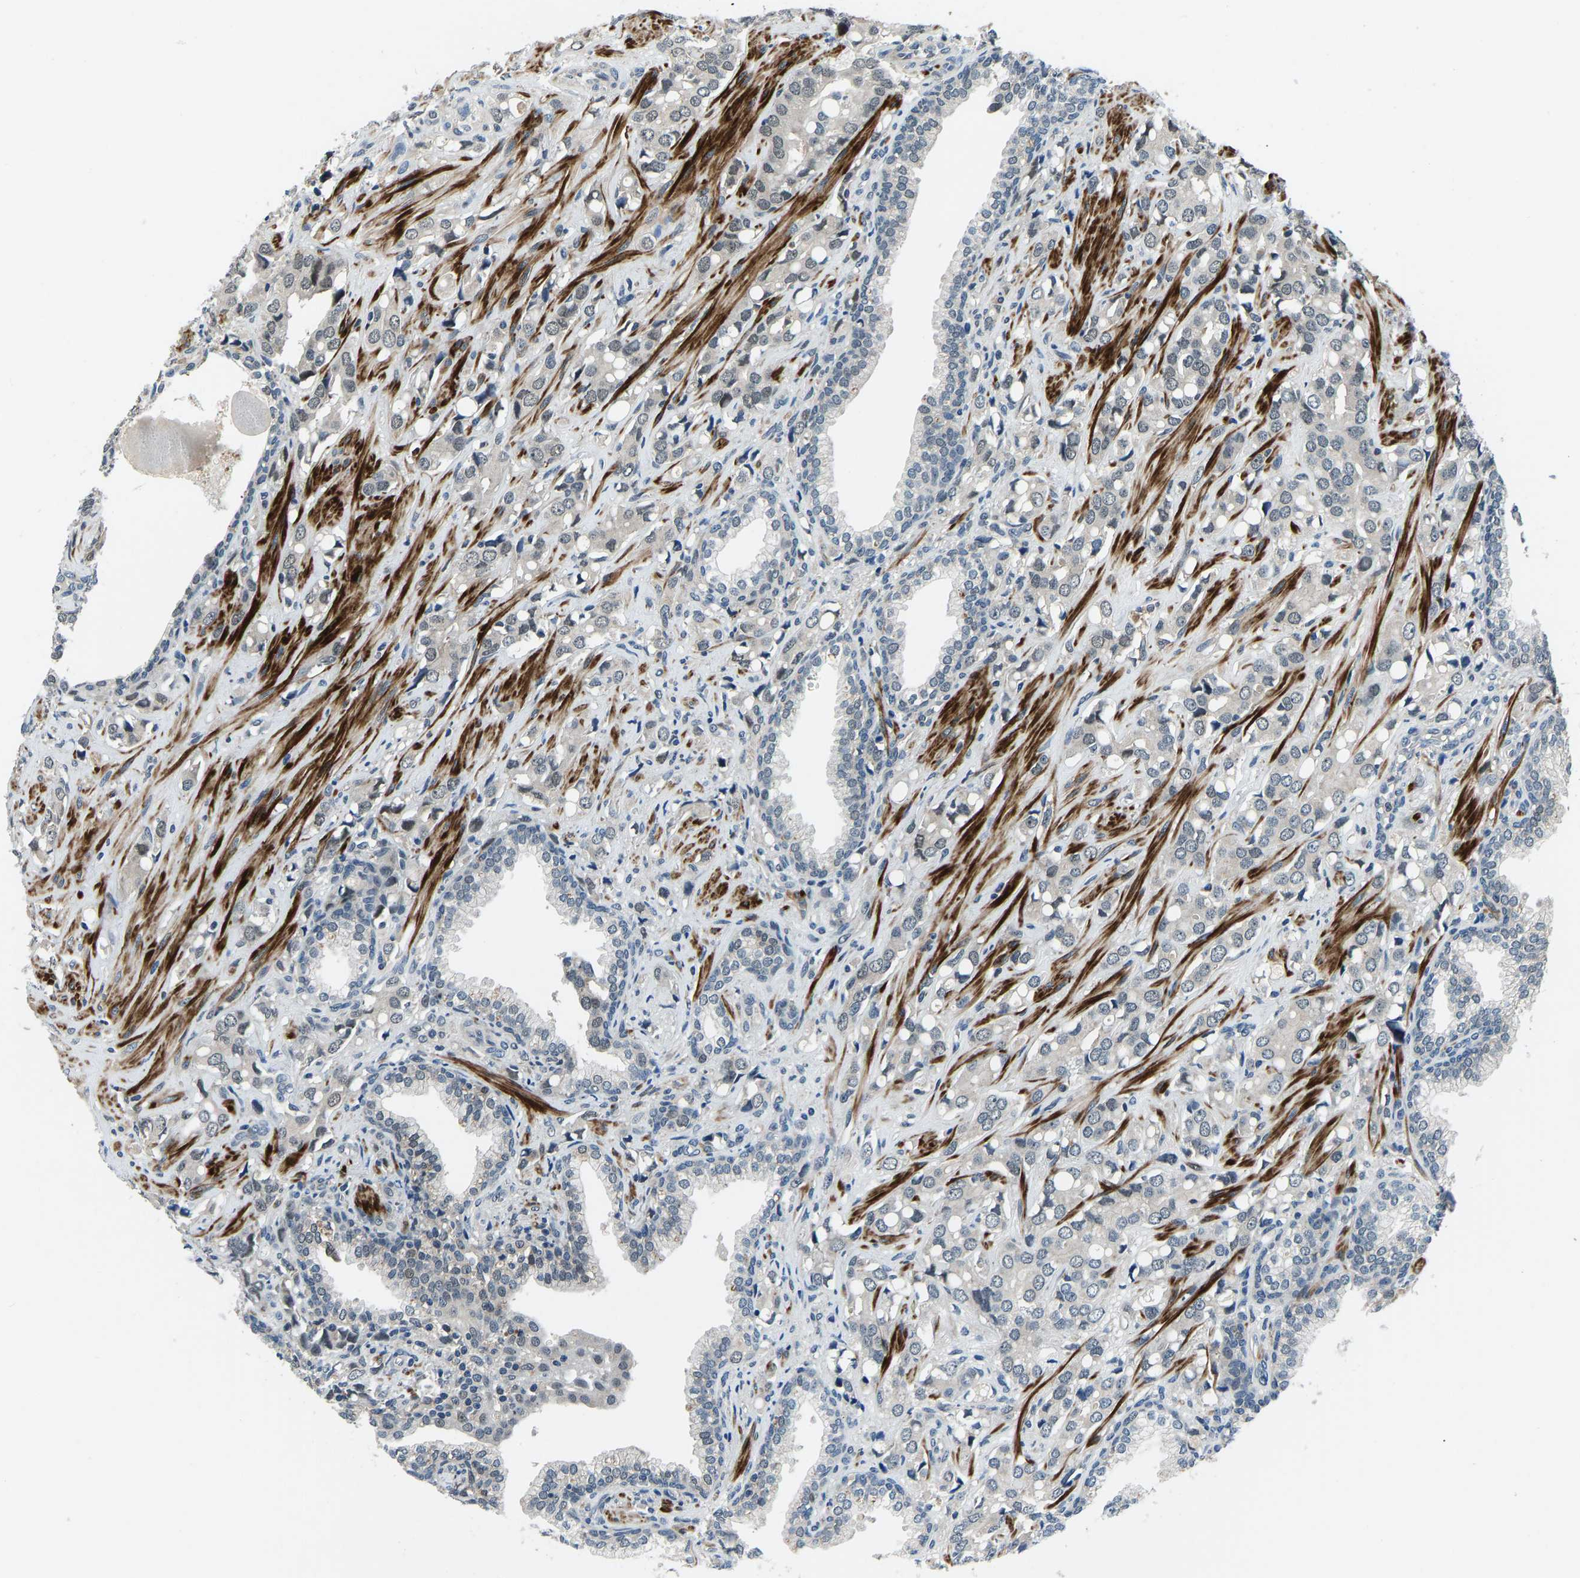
{"staining": {"intensity": "weak", "quantity": "<25%", "location": "nuclear"}, "tissue": "prostate cancer", "cell_type": "Tumor cells", "image_type": "cancer", "snomed": [{"axis": "morphology", "description": "Adenocarcinoma, High grade"}, {"axis": "topography", "description": "Prostate"}], "caption": "Immunohistochemistry image of human prostate adenocarcinoma (high-grade) stained for a protein (brown), which reveals no positivity in tumor cells.", "gene": "RLIM", "patient": {"sex": "male", "age": 52}}